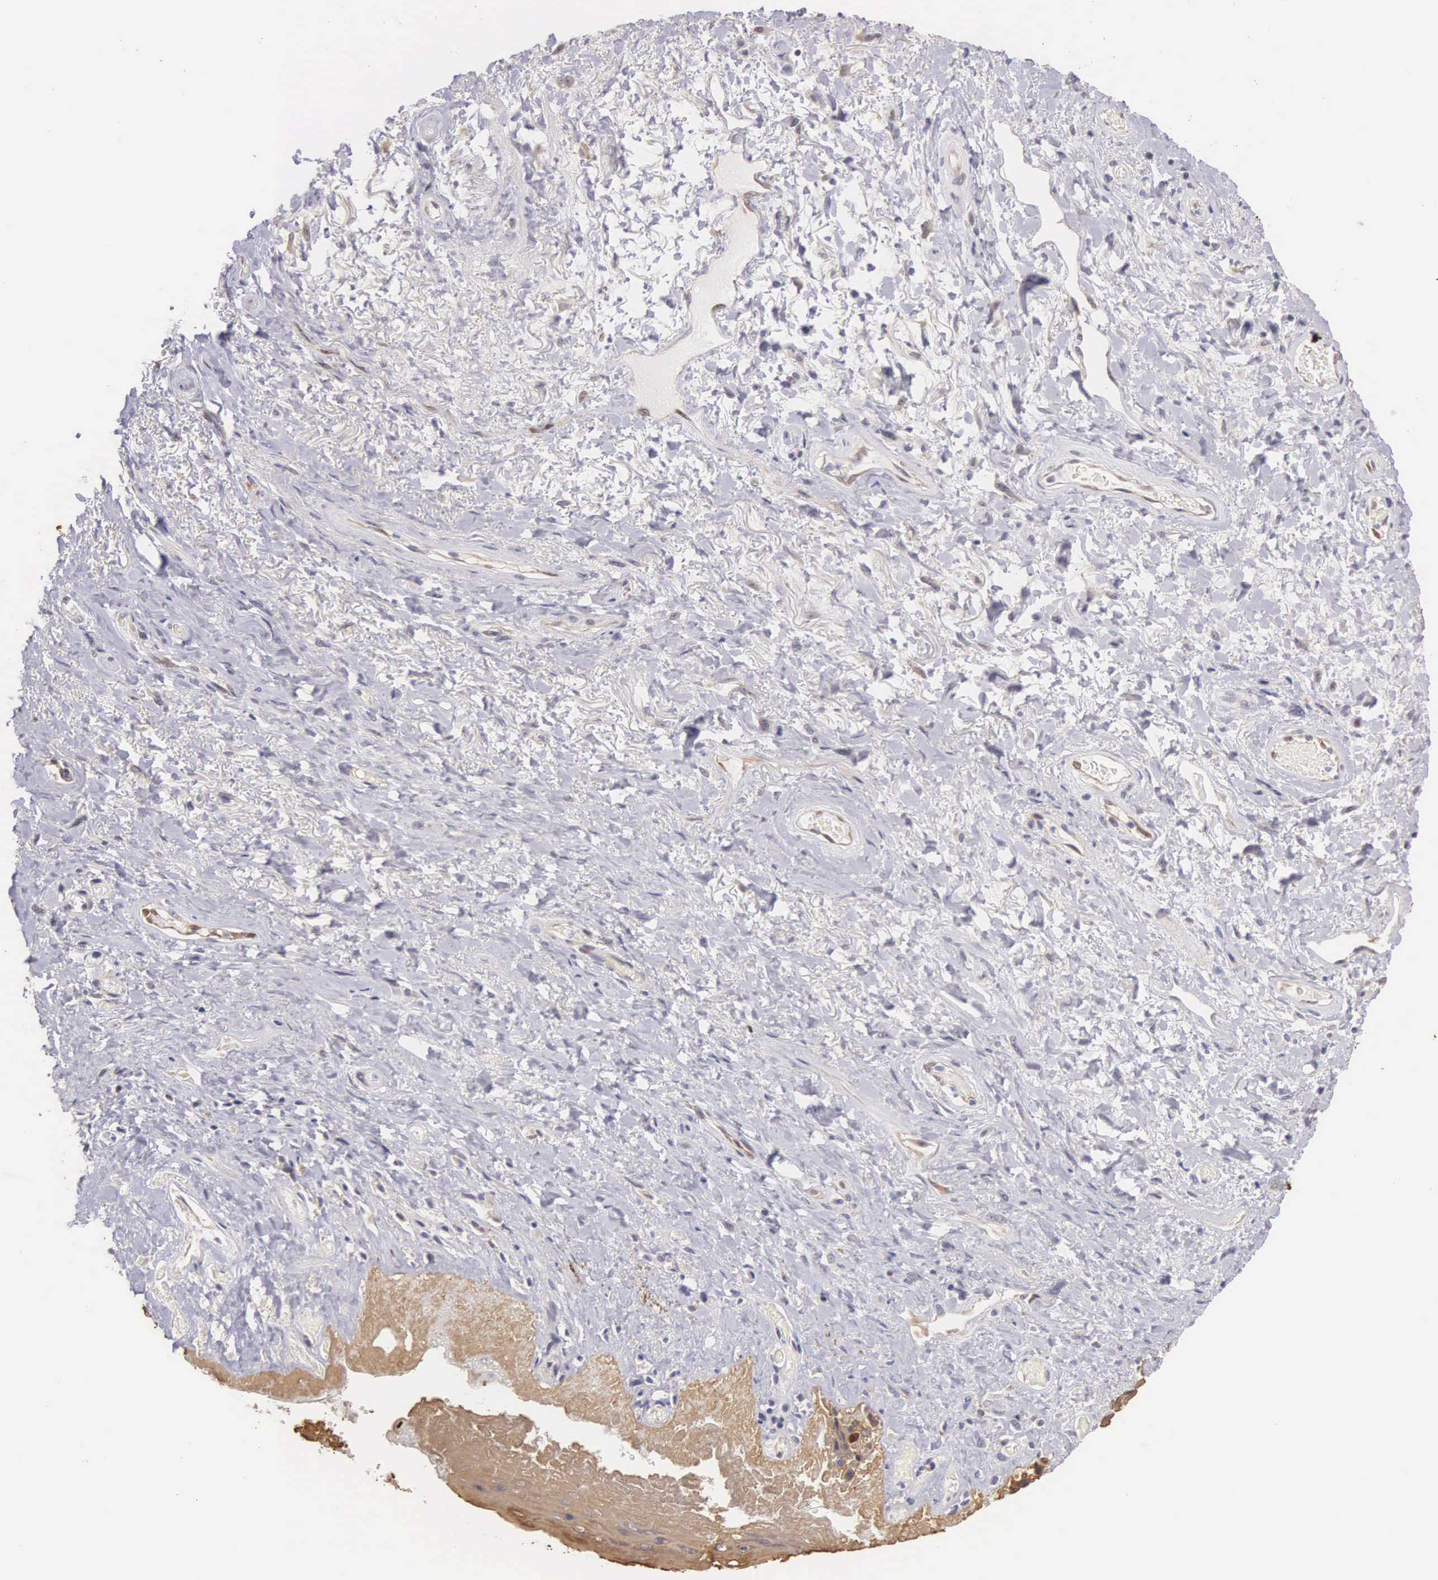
{"staining": {"intensity": "moderate", "quantity": ">75%", "location": "cytoplasmic/membranous"}, "tissue": "skin", "cell_type": "Epidermal cells", "image_type": "normal", "snomed": [{"axis": "morphology", "description": "Normal tissue, NOS"}, {"axis": "topography", "description": "Anal"}], "caption": "An immunohistochemistry (IHC) micrograph of unremarkable tissue is shown. Protein staining in brown highlights moderate cytoplasmic/membranous positivity in skin within epidermal cells.", "gene": "PIR", "patient": {"sex": "male", "age": 78}}